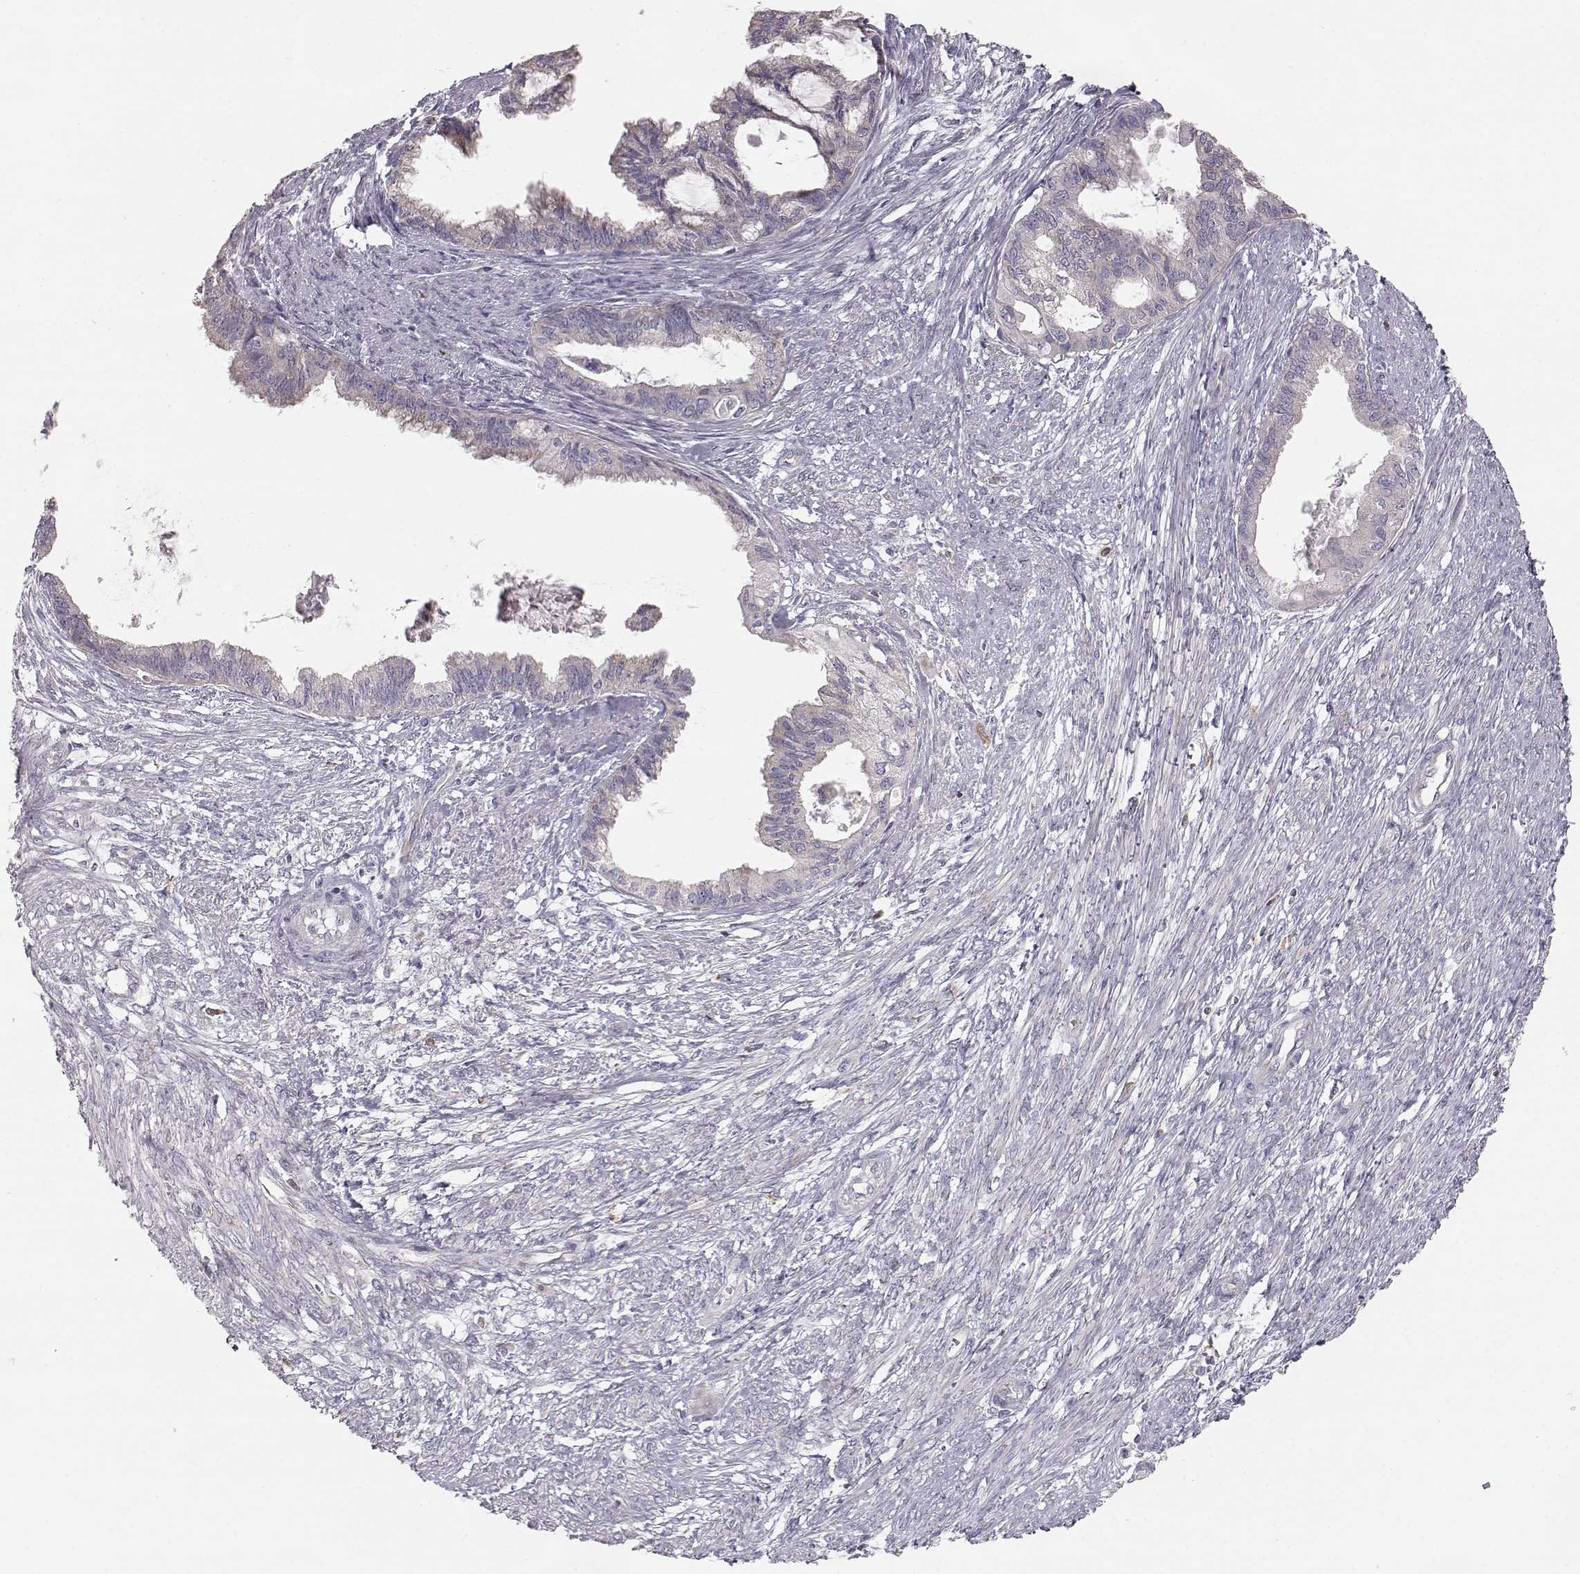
{"staining": {"intensity": "moderate", "quantity": "<25%", "location": "cytoplasmic/membranous"}, "tissue": "endometrial cancer", "cell_type": "Tumor cells", "image_type": "cancer", "snomed": [{"axis": "morphology", "description": "Adenocarcinoma, NOS"}, {"axis": "topography", "description": "Endometrium"}], "caption": "IHC micrograph of human adenocarcinoma (endometrial) stained for a protein (brown), which shows low levels of moderate cytoplasmic/membranous positivity in approximately <25% of tumor cells.", "gene": "GRAP2", "patient": {"sex": "female", "age": 86}}